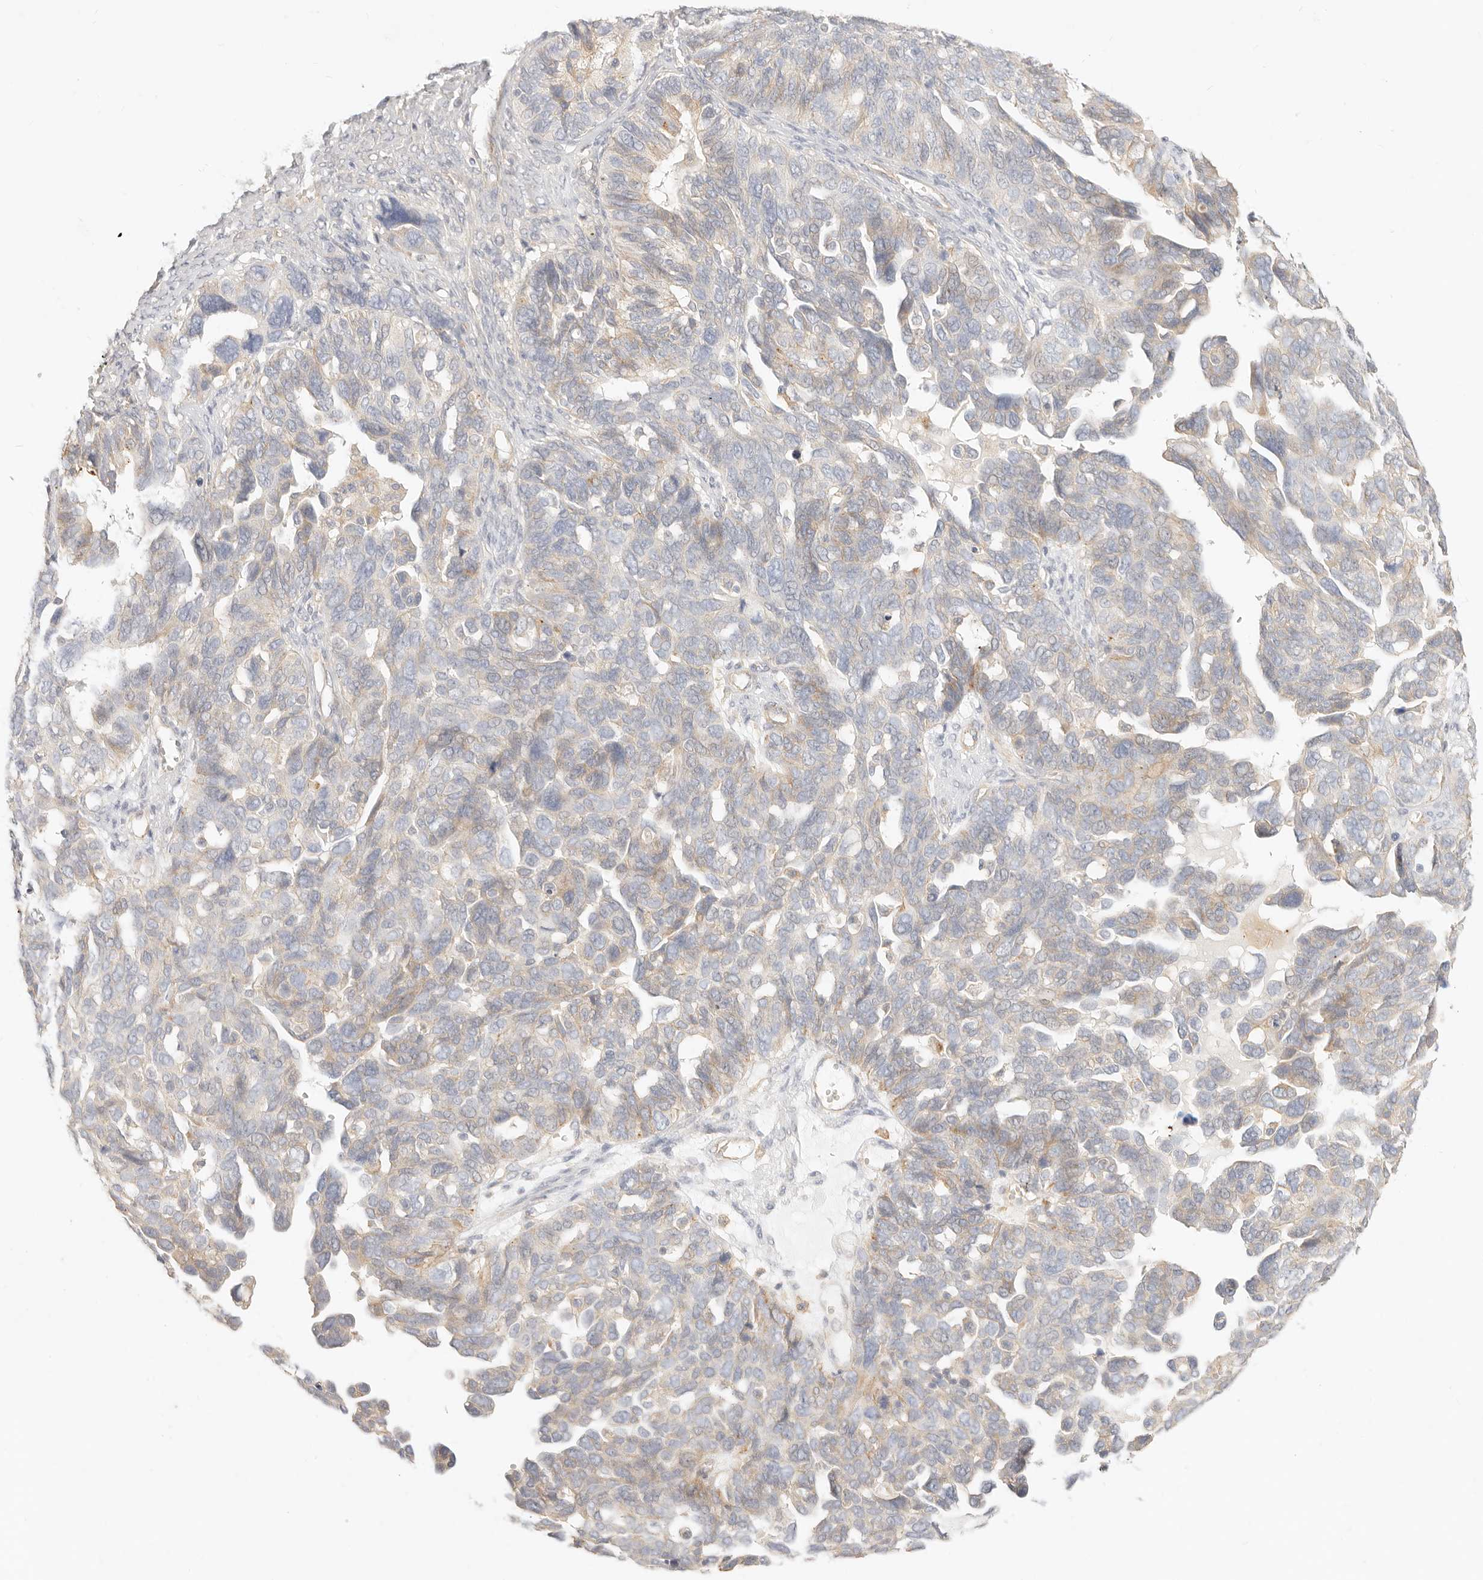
{"staining": {"intensity": "weak", "quantity": "25%-75%", "location": "cytoplasmic/membranous"}, "tissue": "ovarian cancer", "cell_type": "Tumor cells", "image_type": "cancer", "snomed": [{"axis": "morphology", "description": "Cystadenocarcinoma, serous, NOS"}, {"axis": "topography", "description": "Ovary"}], "caption": "Immunohistochemical staining of human ovarian cancer (serous cystadenocarcinoma) exhibits low levels of weak cytoplasmic/membranous protein positivity in approximately 25%-75% of tumor cells.", "gene": "UBXN10", "patient": {"sex": "female", "age": 79}}